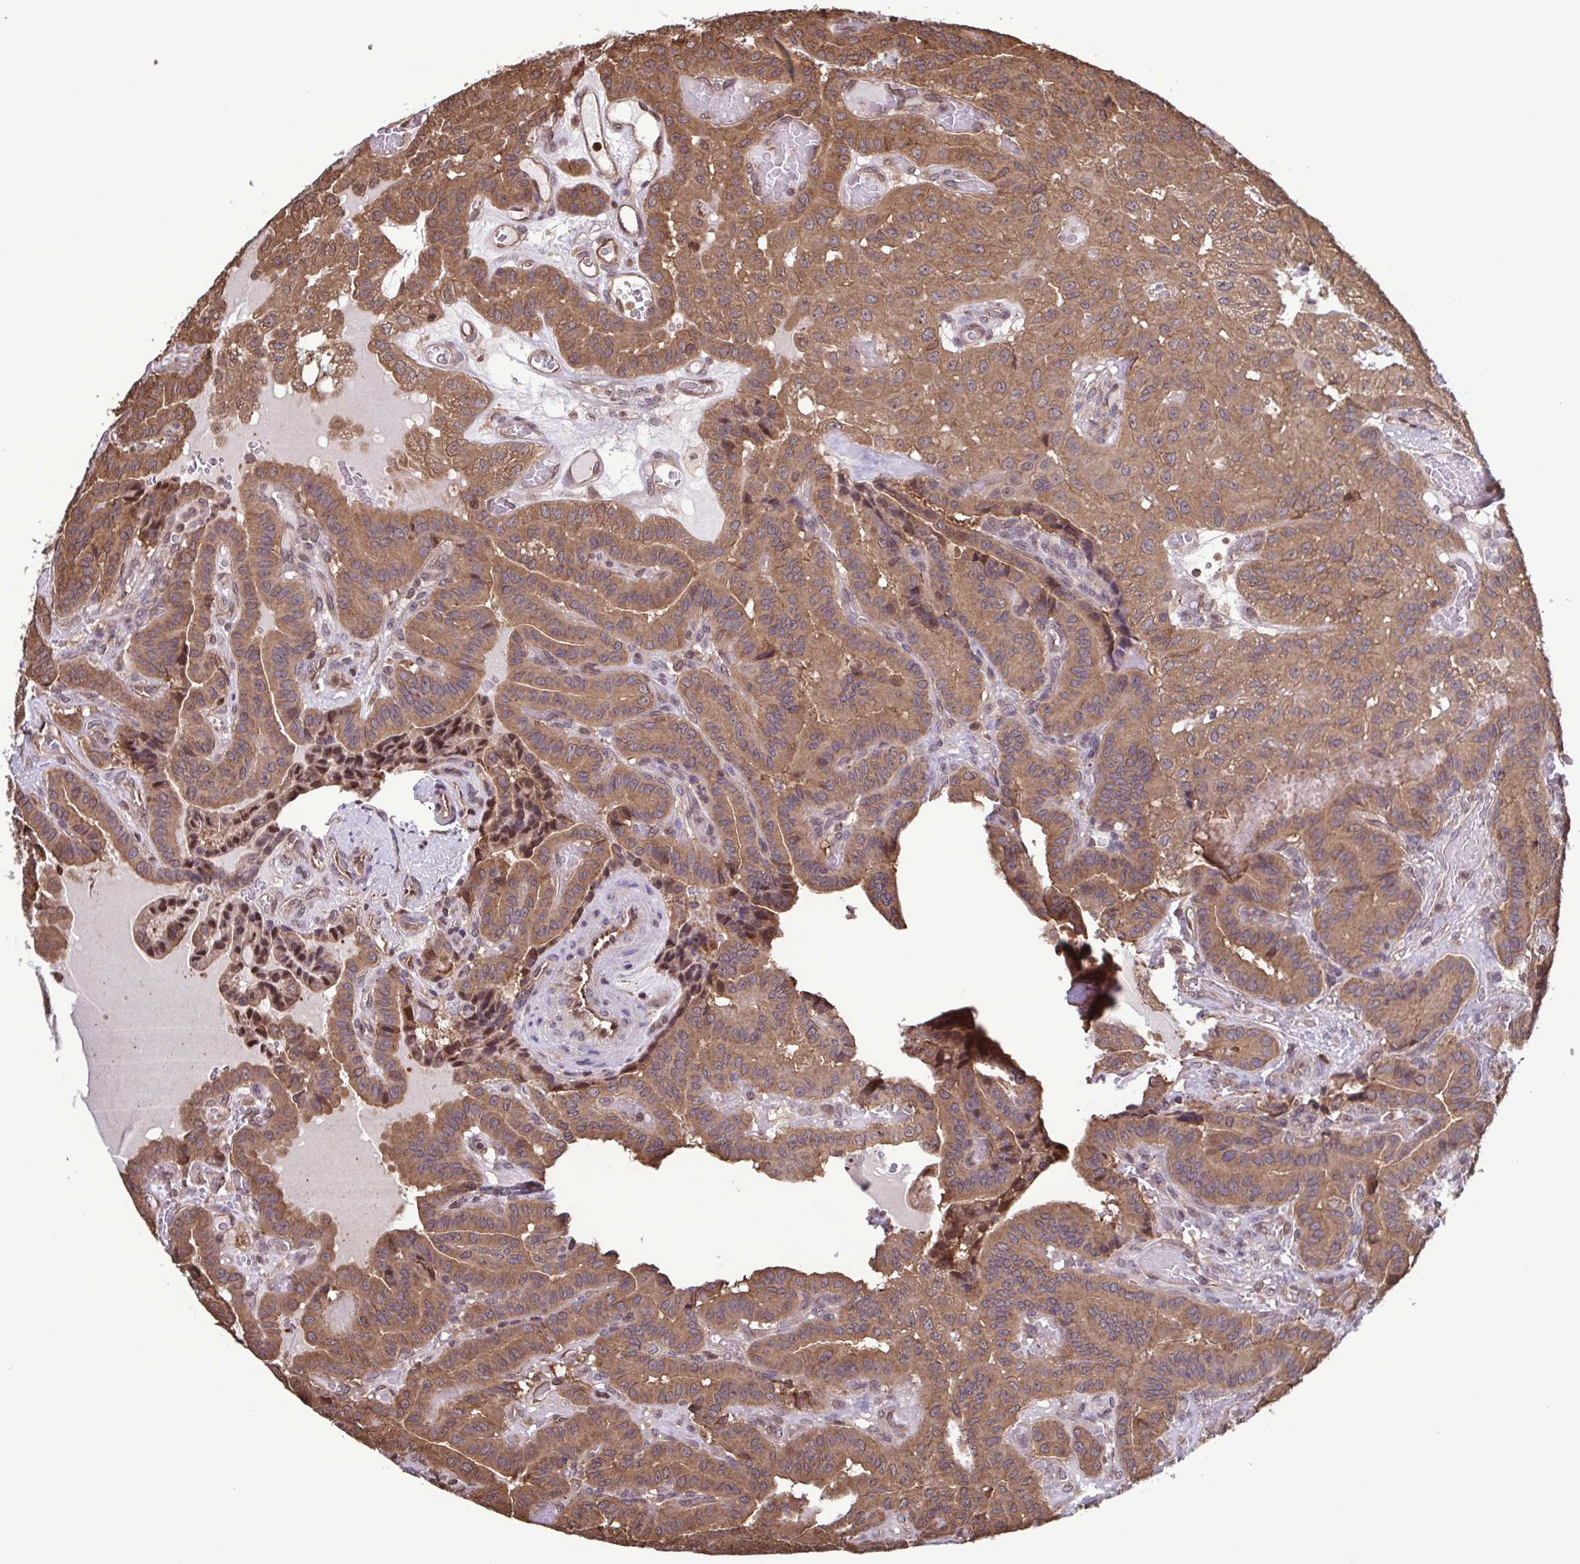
{"staining": {"intensity": "moderate", "quantity": ">75%", "location": "cytoplasmic/membranous"}, "tissue": "thyroid cancer", "cell_type": "Tumor cells", "image_type": "cancer", "snomed": [{"axis": "morphology", "description": "Papillary adenocarcinoma, NOS"}, {"axis": "morphology", "description": "Papillary adenoma metastatic"}, {"axis": "topography", "description": "Thyroid gland"}], "caption": "DAB (3,3'-diaminobenzidine) immunohistochemical staining of papillary adenoma metastatic (thyroid) displays moderate cytoplasmic/membranous protein expression in about >75% of tumor cells.", "gene": "SEC63", "patient": {"sex": "male", "age": 87}}